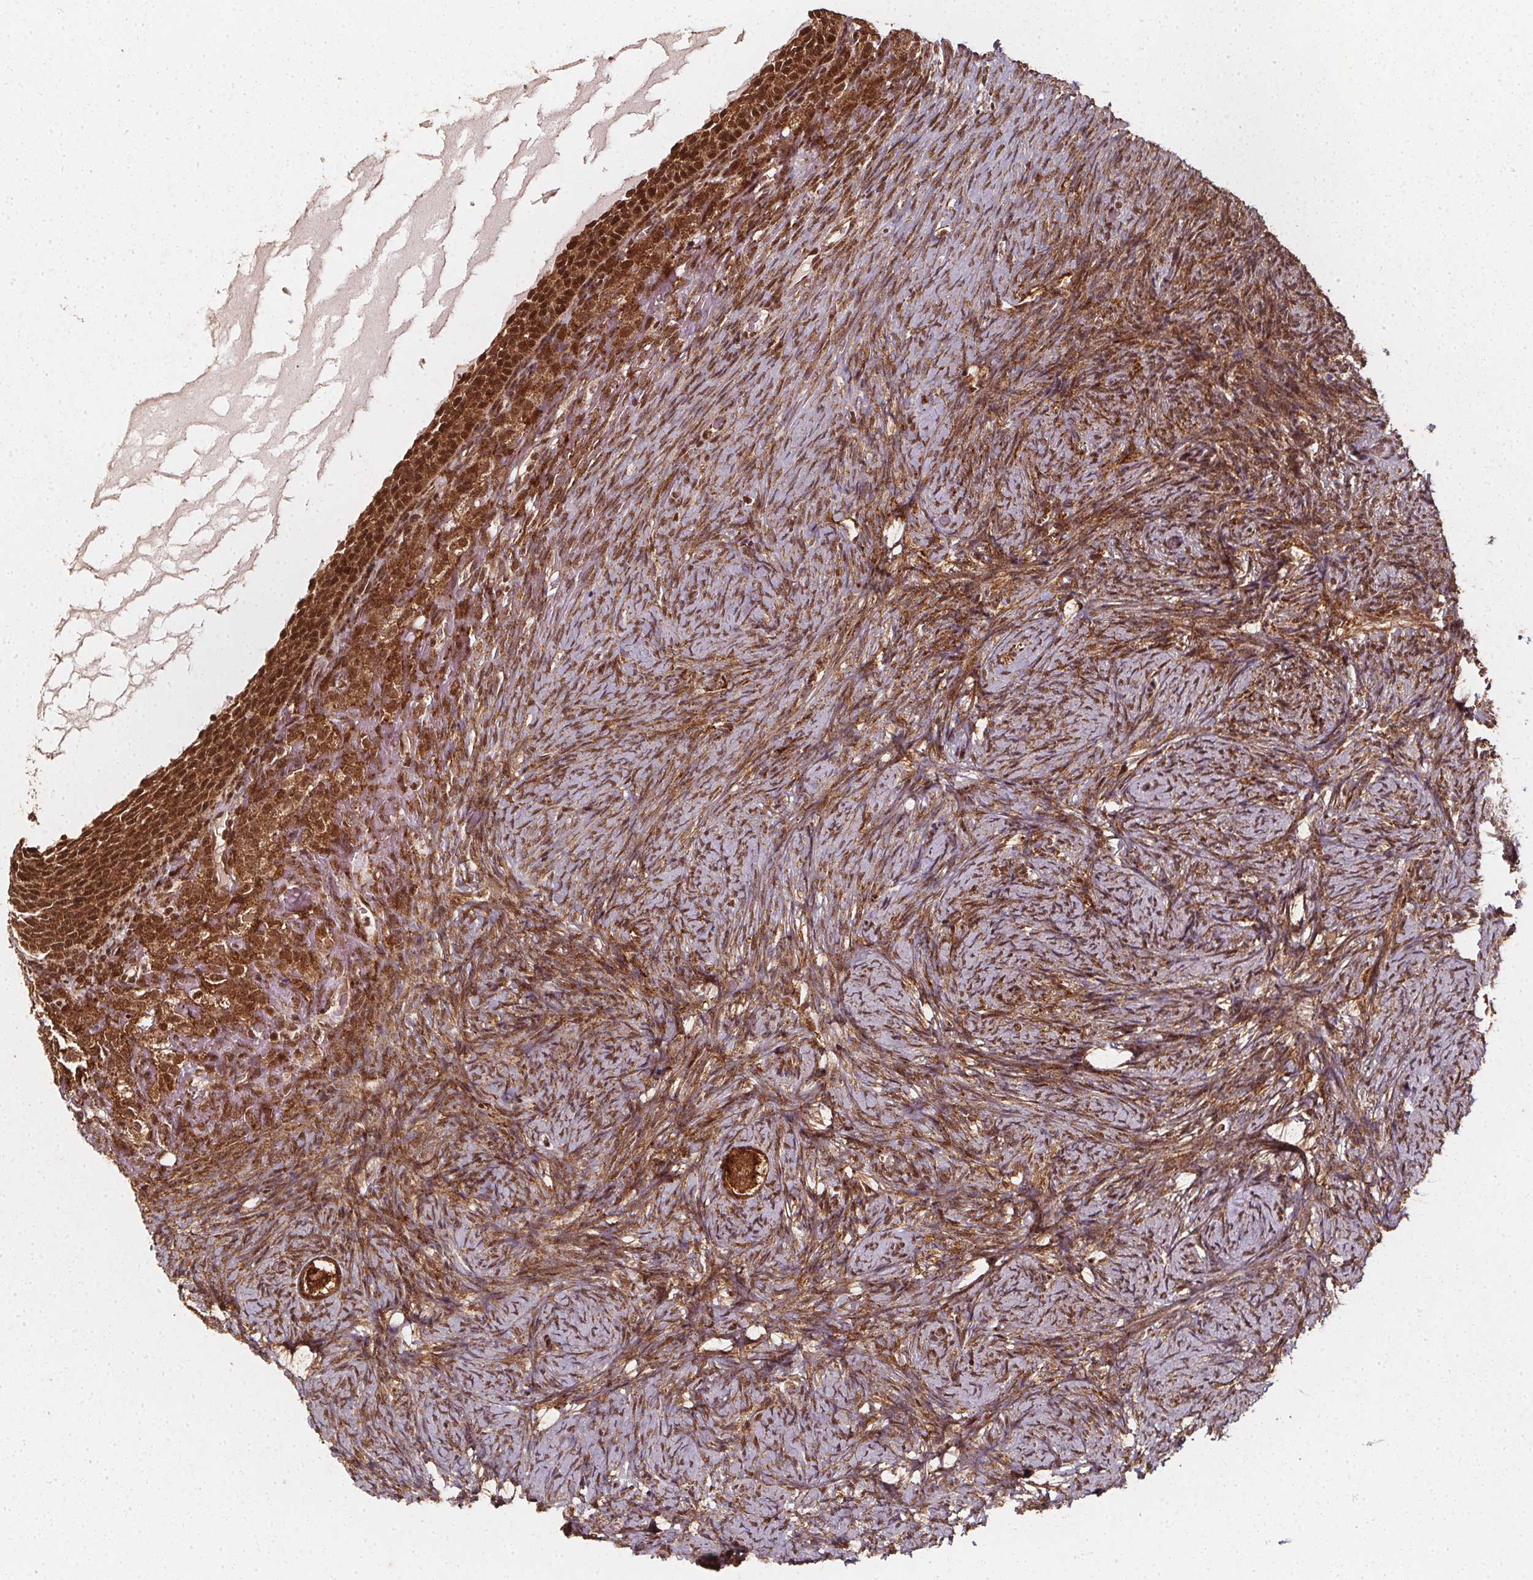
{"staining": {"intensity": "strong", "quantity": ">75%", "location": "cytoplasmic/membranous,nuclear"}, "tissue": "ovary", "cell_type": "Follicle cells", "image_type": "normal", "snomed": [{"axis": "morphology", "description": "Normal tissue, NOS"}, {"axis": "topography", "description": "Ovary"}], "caption": "Normal ovary exhibits strong cytoplasmic/membranous,nuclear staining in approximately >75% of follicle cells, visualized by immunohistochemistry. The staining is performed using DAB brown chromogen to label protein expression. The nuclei are counter-stained blue using hematoxylin.", "gene": "SMN1", "patient": {"sex": "female", "age": 34}}